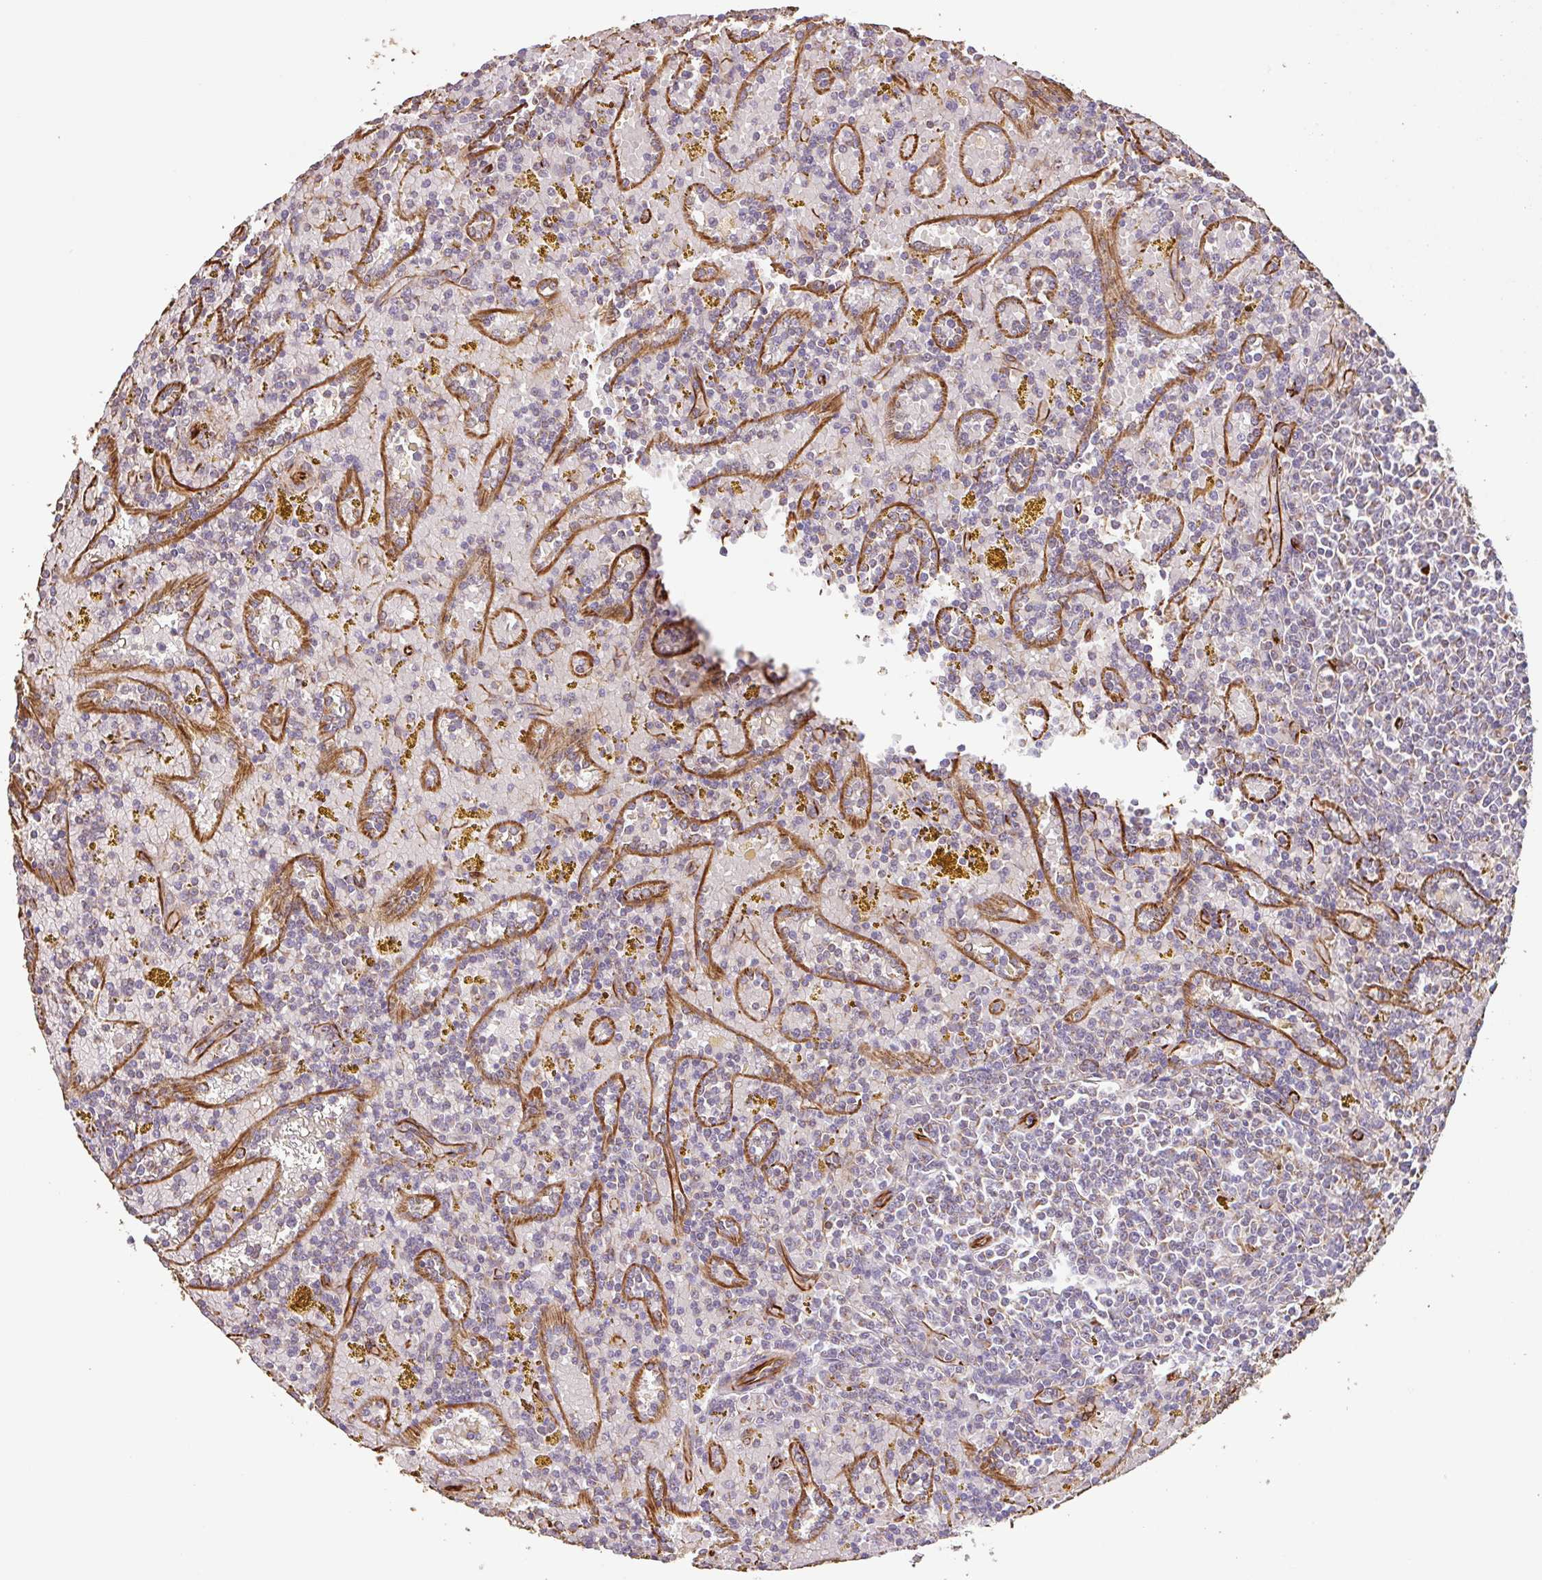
{"staining": {"intensity": "negative", "quantity": "none", "location": "none"}, "tissue": "lymphoma", "cell_type": "Tumor cells", "image_type": "cancer", "snomed": [{"axis": "morphology", "description": "Malignant lymphoma, non-Hodgkin's type, Low grade"}, {"axis": "topography", "description": "Spleen"}, {"axis": "topography", "description": "Lymph node"}], "caption": "The IHC image has no significant expression in tumor cells of lymphoma tissue.", "gene": "ZNF790", "patient": {"sex": "female", "age": 66}}